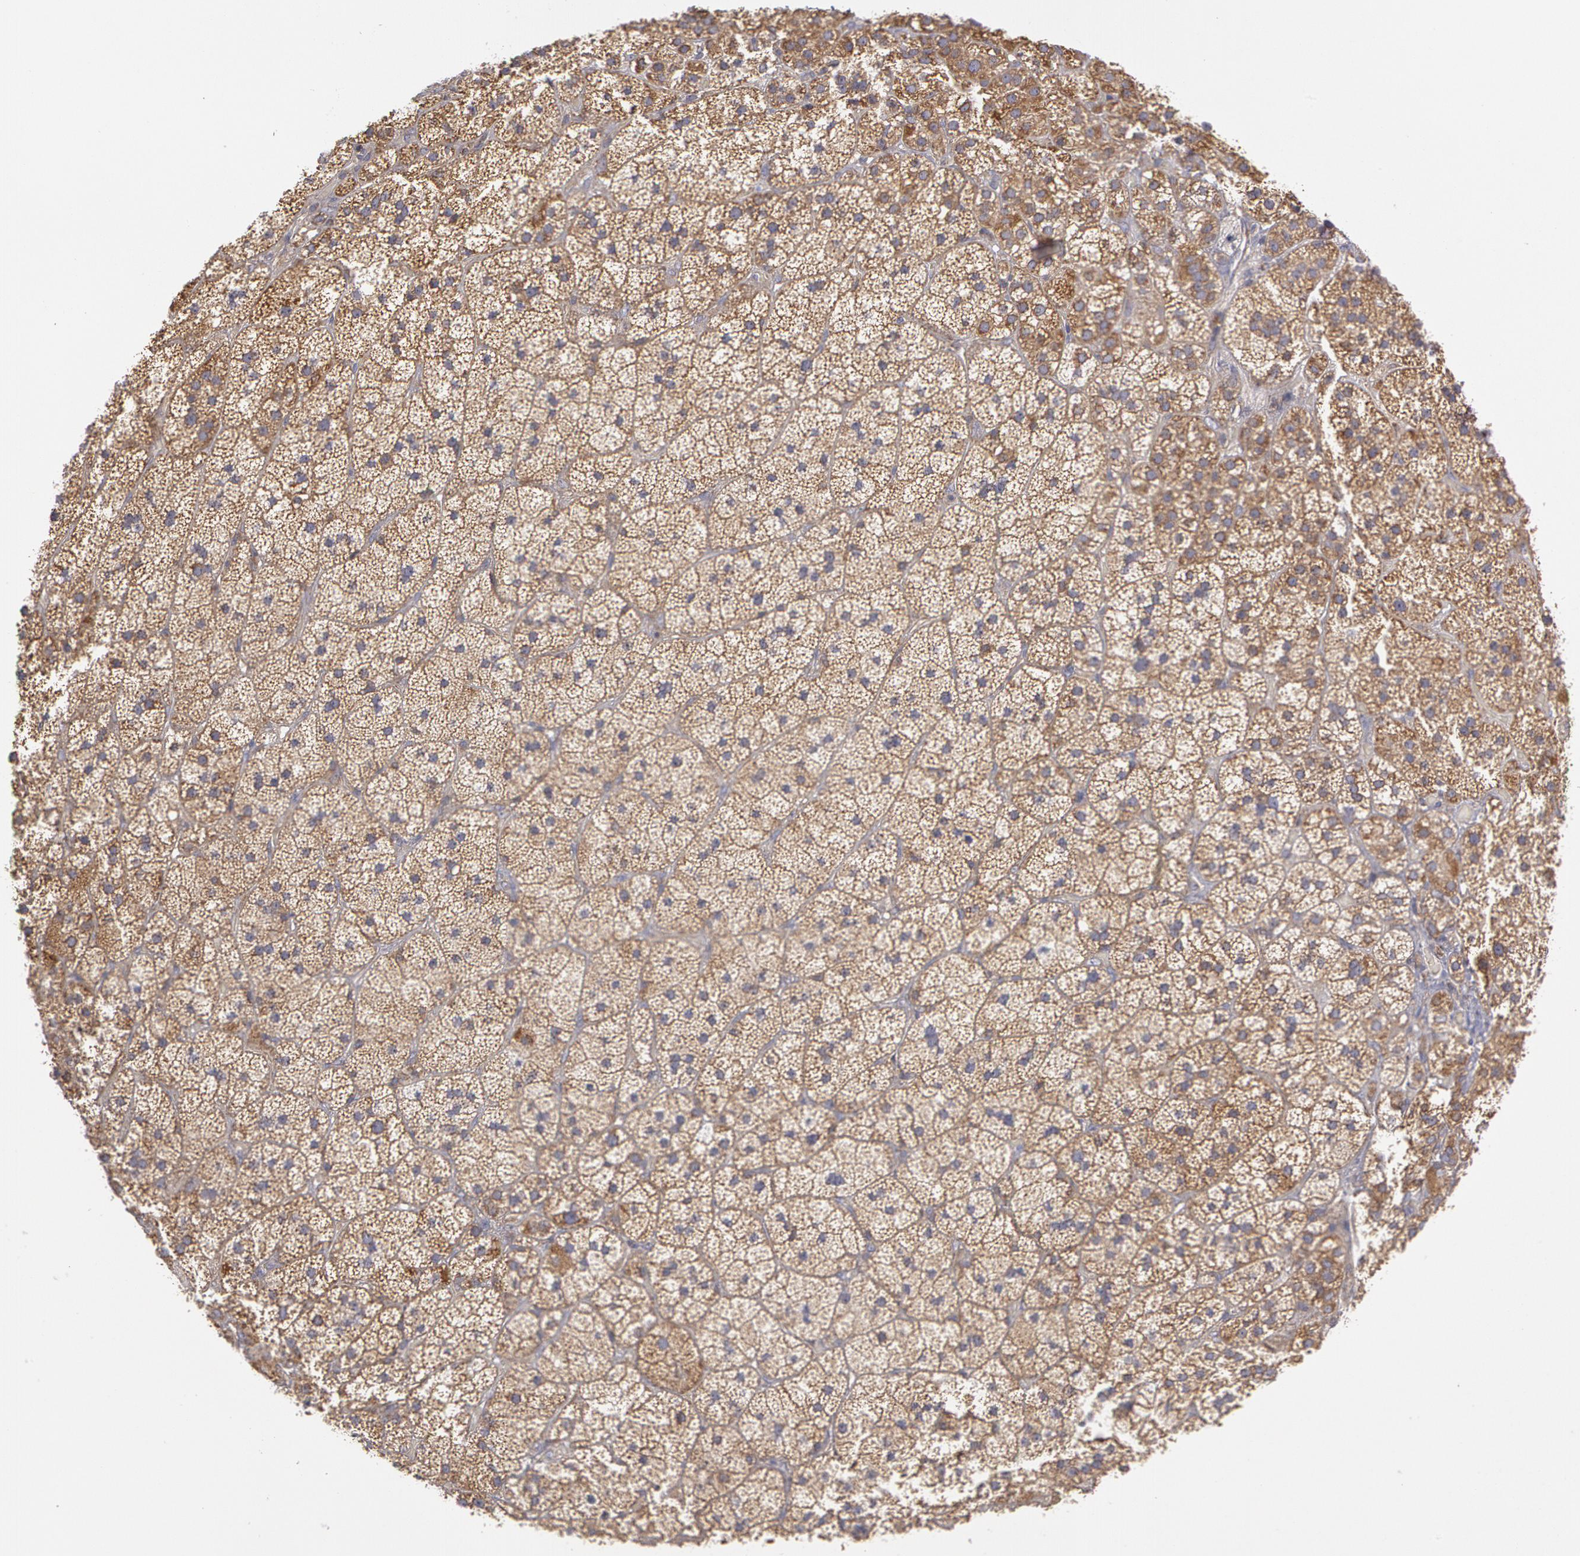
{"staining": {"intensity": "moderate", "quantity": ">75%", "location": "cytoplasmic/membranous"}, "tissue": "adrenal gland", "cell_type": "Glandular cells", "image_type": "normal", "snomed": [{"axis": "morphology", "description": "Normal tissue, NOS"}, {"axis": "topography", "description": "Adrenal gland"}], "caption": "About >75% of glandular cells in benign adrenal gland show moderate cytoplasmic/membranous protein expression as visualized by brown immunohistochemical staining.", "gene": "NEK9", "patient": {"sex": "male", "age": 57}}